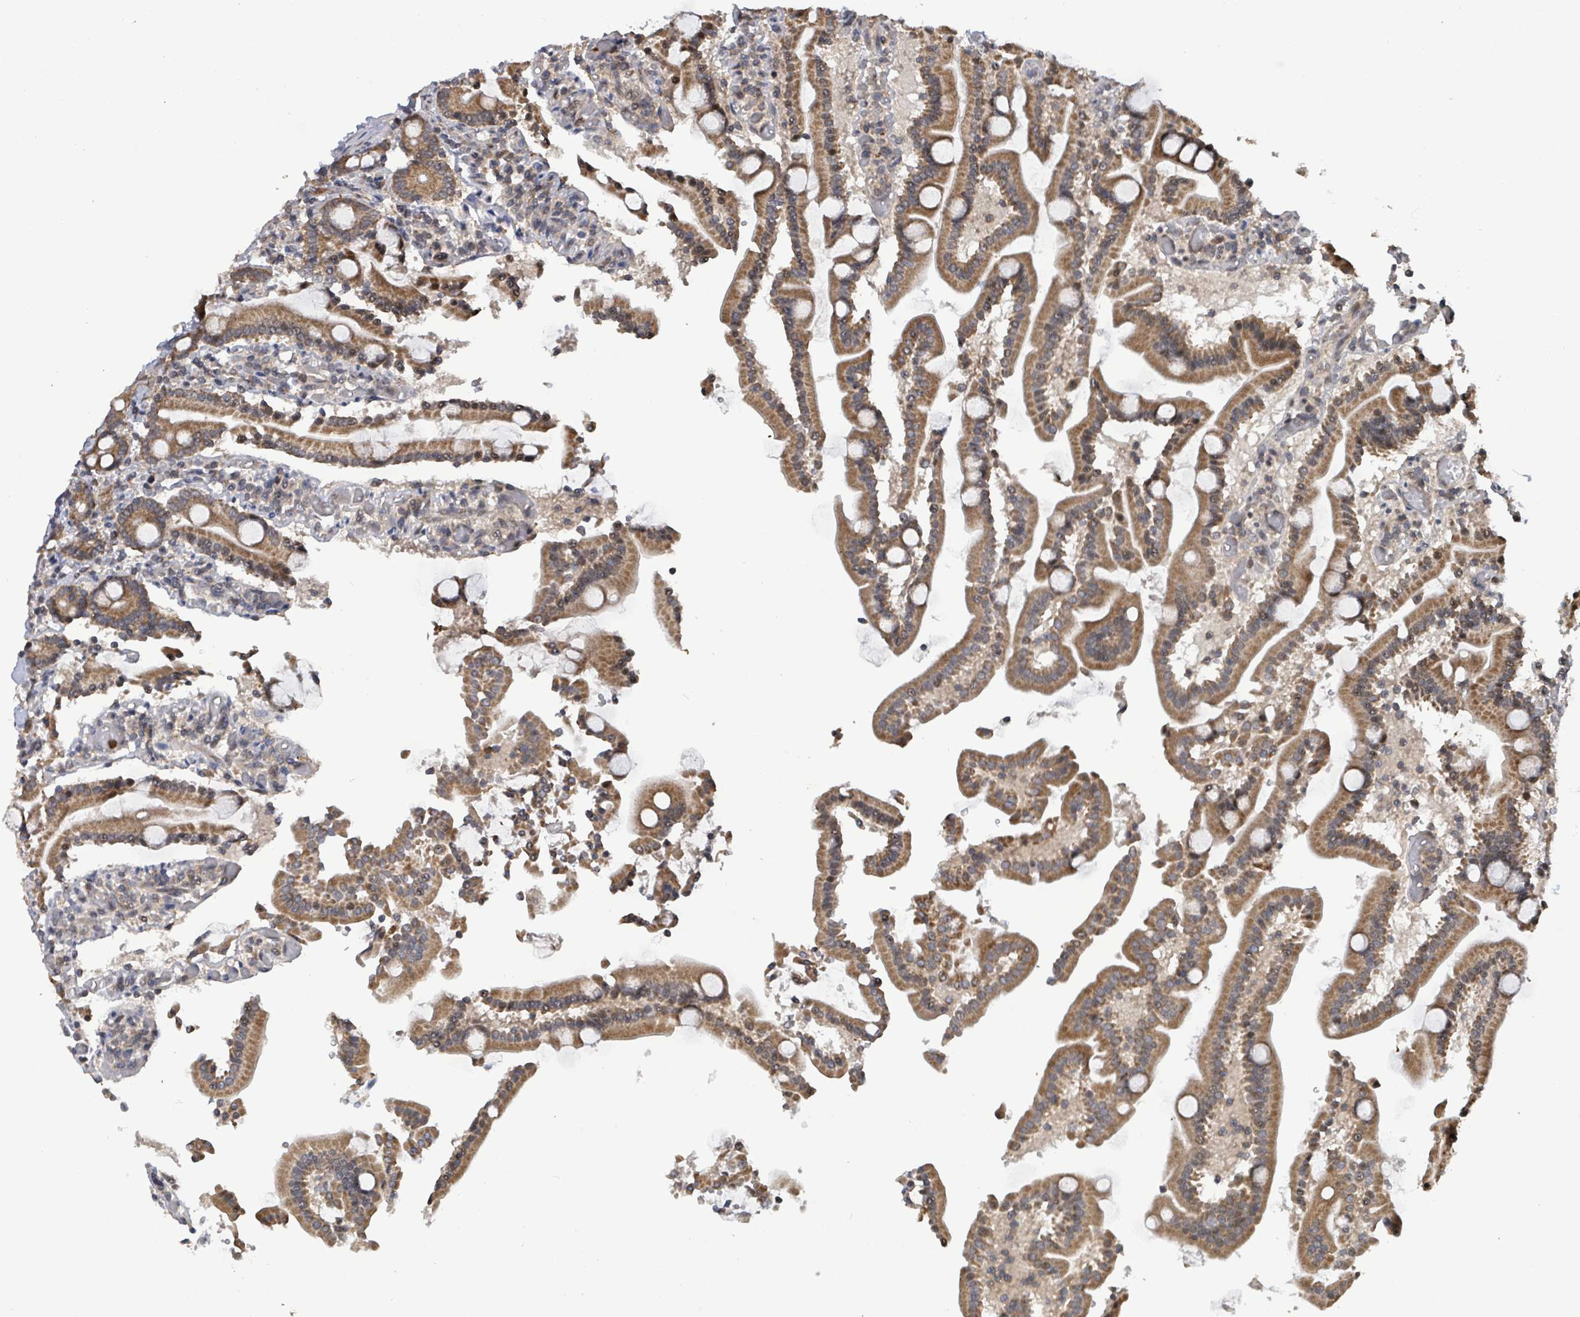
{"staining": {"intensity": "moderate", "quantity": ">75%", "location": "cytoplasmic/membranous"}, "tissue": "duodenum", "cell_type": "Glandular cells", "image_type": "normal", "snomed": [{"axis": "morphology", "description": "Normal tissue, NOS"}, {"axis": "topography", "description": "Duodenum"}], "caption": "Duodenum stained with DAB immunohistochemistry (IHC) demonstrates medium levels of moderate cytoplasmic/membranous positivity in about >75% of glandular cells.", "gene": "COQ6", "patient": {"sex": "male", "age": 55}}